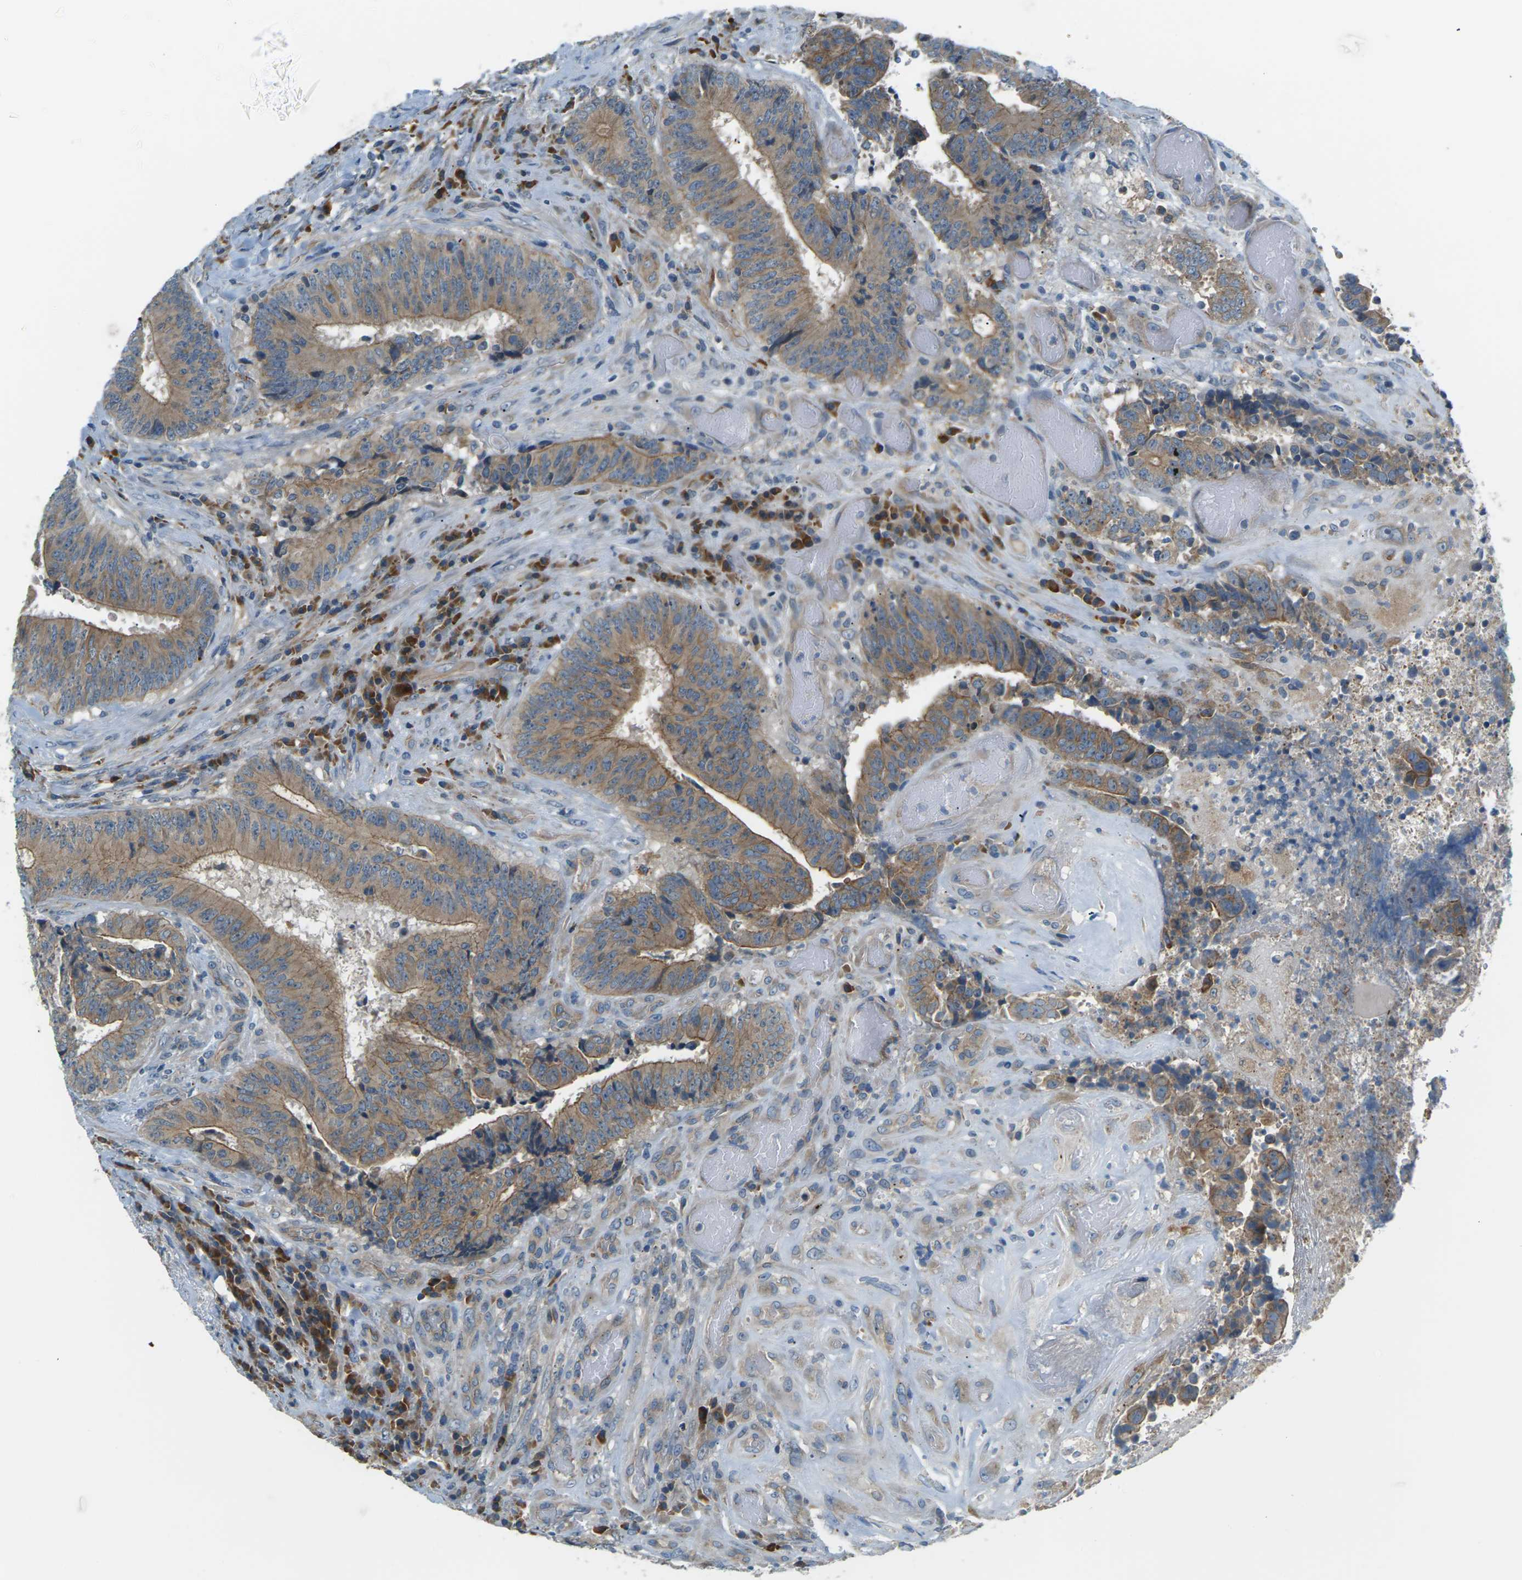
{"staining": {"intensity": "moderate", "quantity": ">75%", "location": "cytoplasmic/membranous"}, "tissue": "colorectal cancer", "cell_type": "Tumor cells", "image_type": "cancer", "snomed": [{"axis": "morphology", "description": "Adenocarcinoma, NOS"}, {"axis": "topography", "description": "Rectum"}], "caption": "Immunohistochemical staining of human colorectal cancer reveals medium levels of moderate cytoplasmic/membranous protein expression in approximately >75% of tumor cells.", "gene": "SLC13A3", "patient": {"sex": "male", "age": 72}}